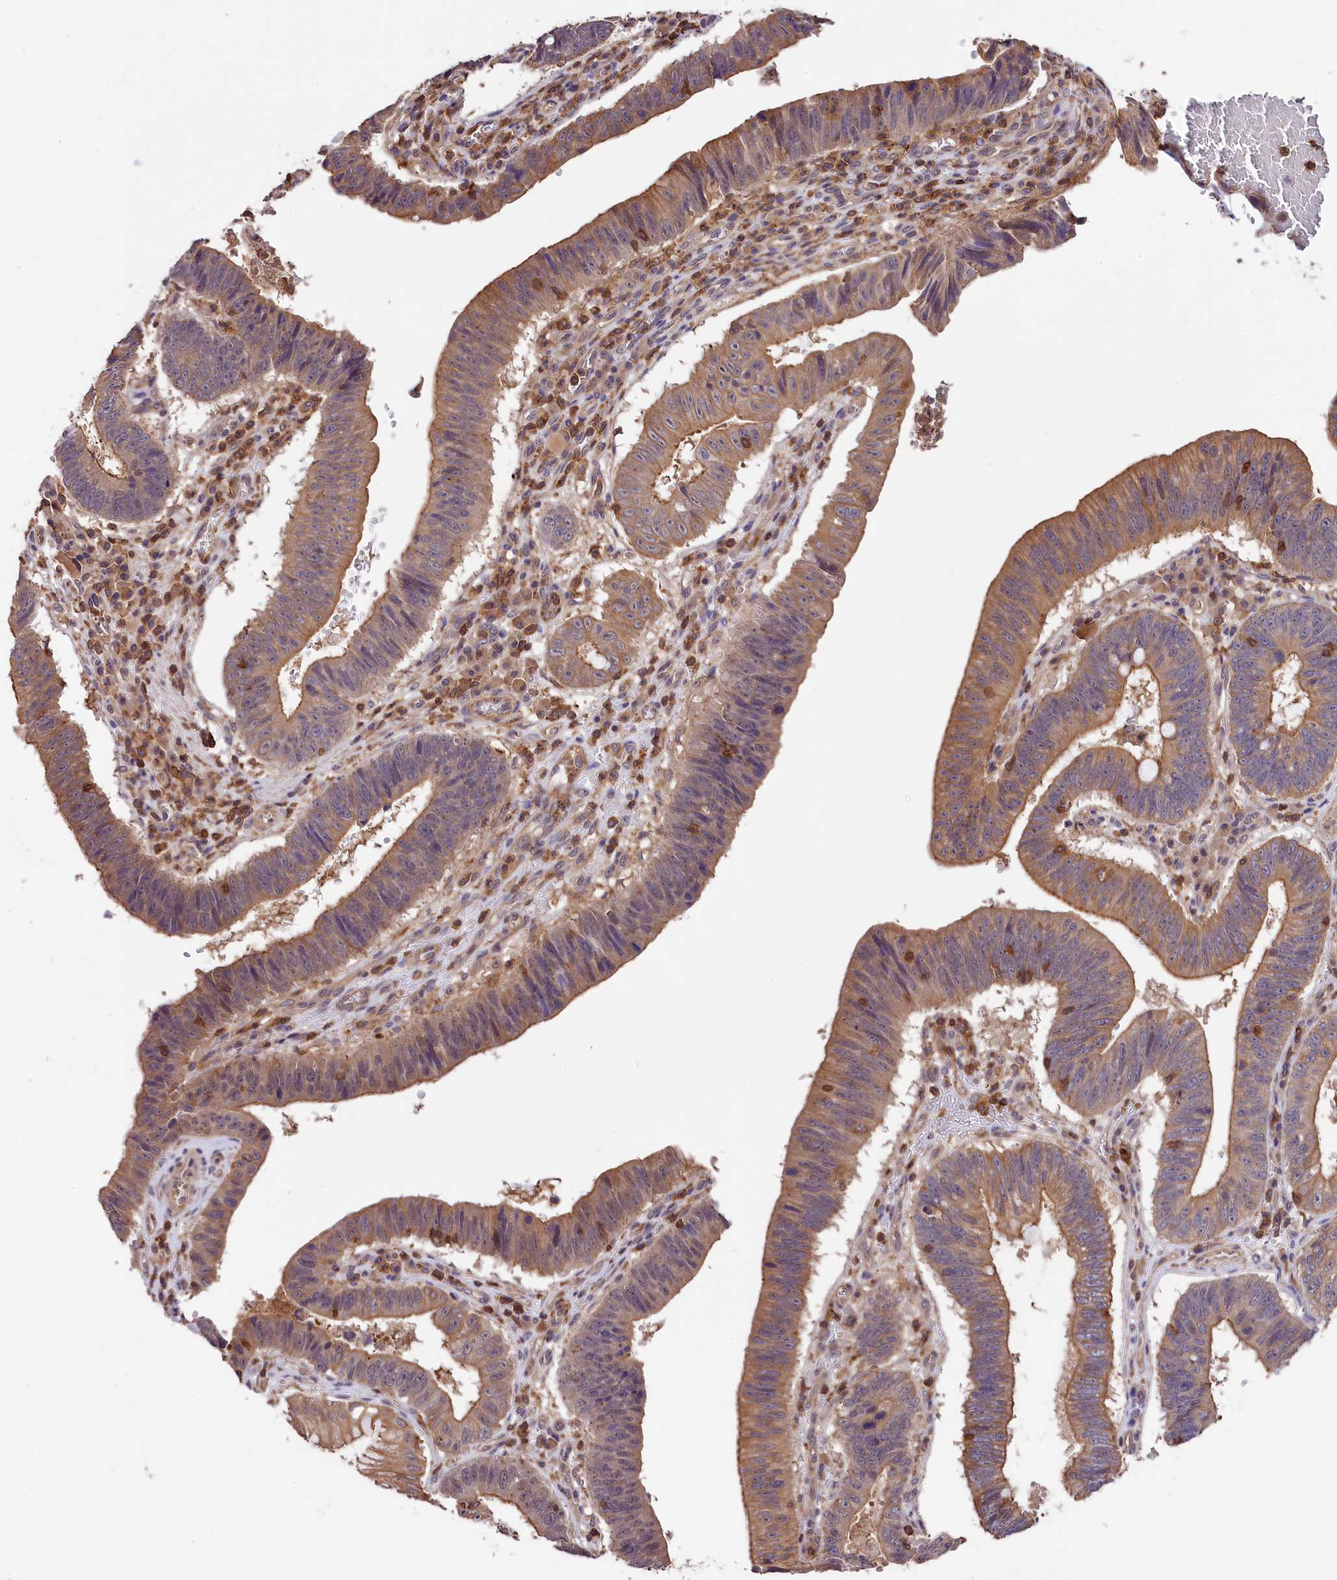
{"staining": {"intensity": "weak", "quantity": ">75%", "location": "cytoplasmic/membranous"}, "tissue": "stomach cancer", "cell_type": "Tumor cells", "image_type": "cancer", "snomed": [{"axis": "morphology", "description": "Adenocarcinoma, NOS"}, {"axis": "topography", "description": "Stomach"}], "caption": "IHC of adenocarcinoma (stomach) reveals low levels of weak cytoplasmic/membranous expression in about >75% of tumor cells.", "gene": "SKIDA1", "patient": {"sex": "male", "age": 59}}